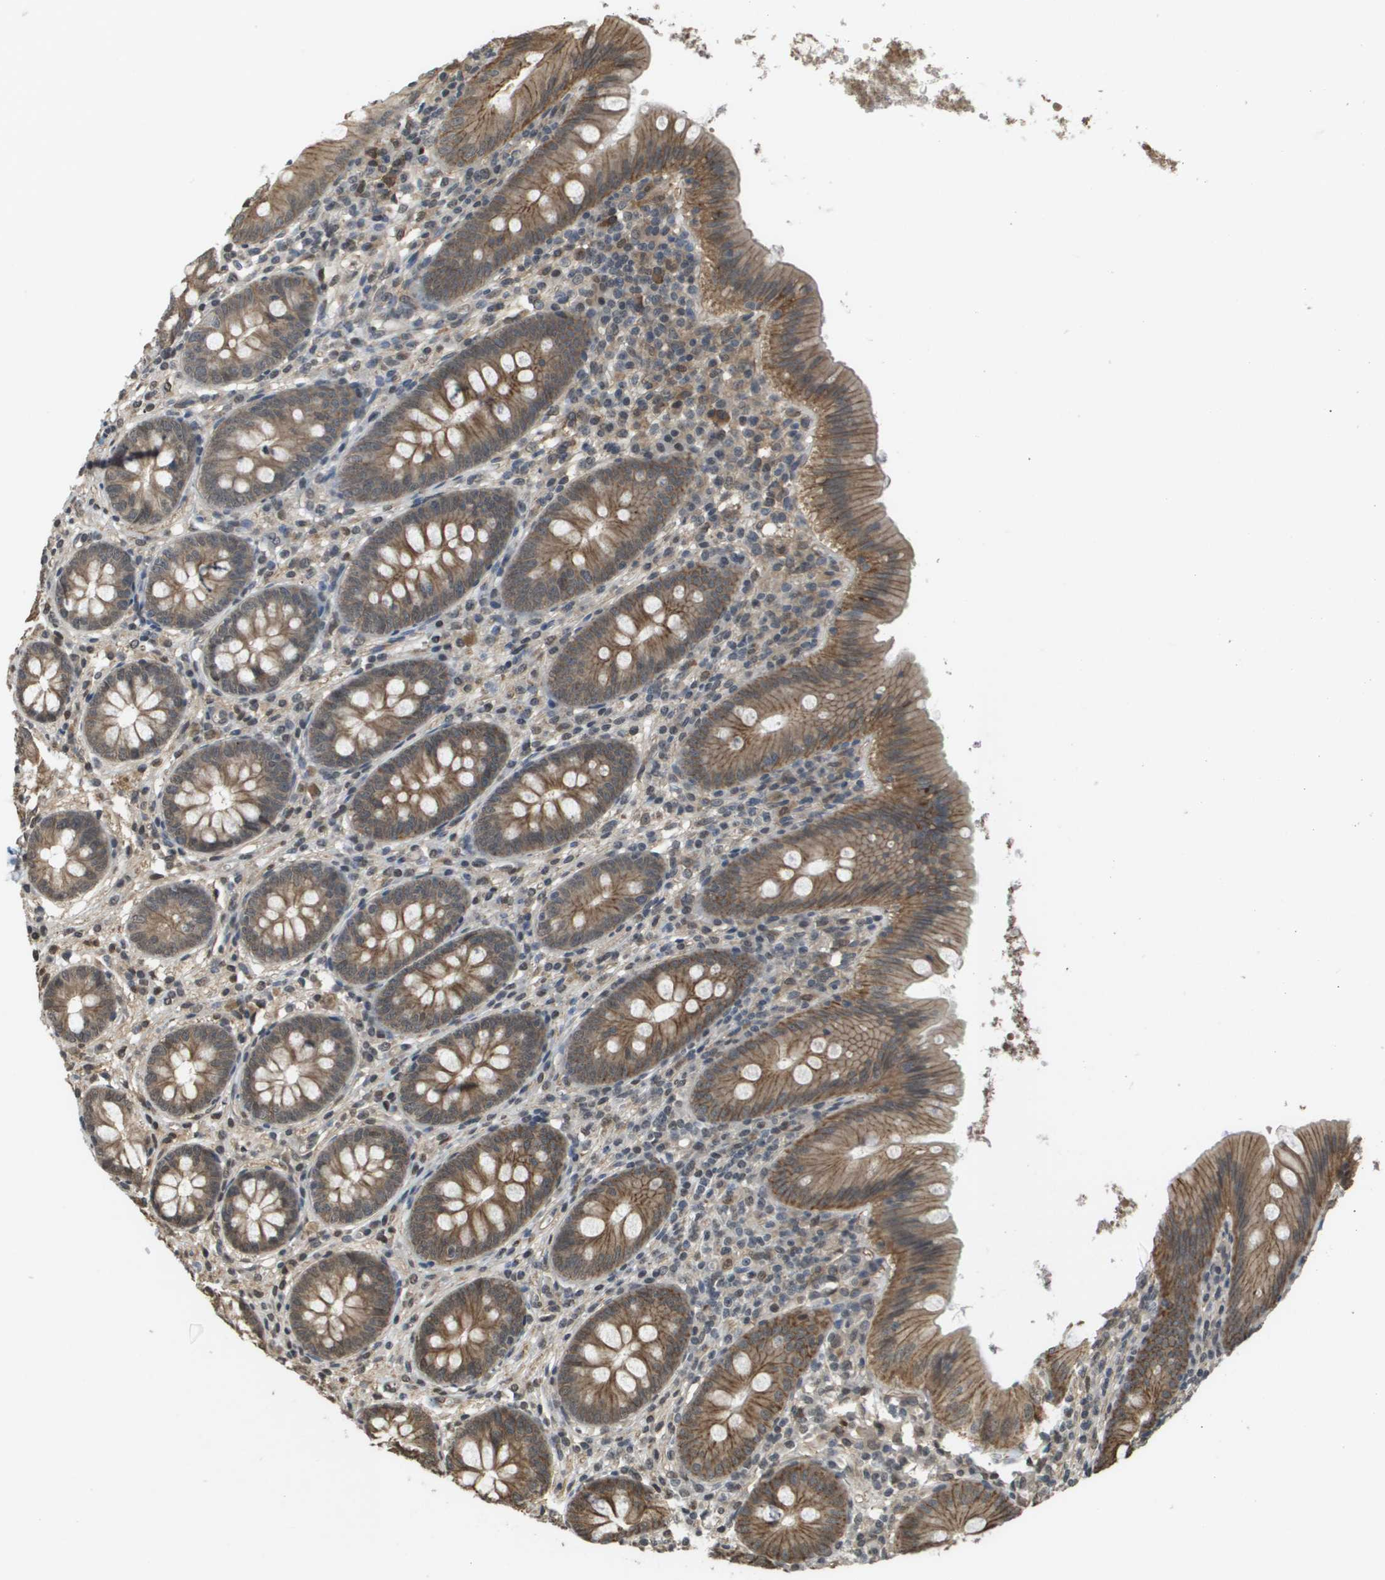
{"staining": {"intensity": "moderate", "quantity": ">75%", "location": "cytoplasmic/membranous"}, "tissue": "appendix", "cell_type": "Glandular cells", "image_type": "normal", "snomed": [{"axis": "morphology", "description": "Normal tissue, NOS"}, {"axis": "topography", "description": "Appendix"}], "caption": "A histopathology image of appendix stained for a protein displays moderate cytoplasmic/membranous brown staining in glandular cells. (DAB IHC with brightfield microscopy, high magnification).", "gene": "NDRG2", "patient": {"sex": "male", "age": 56}}